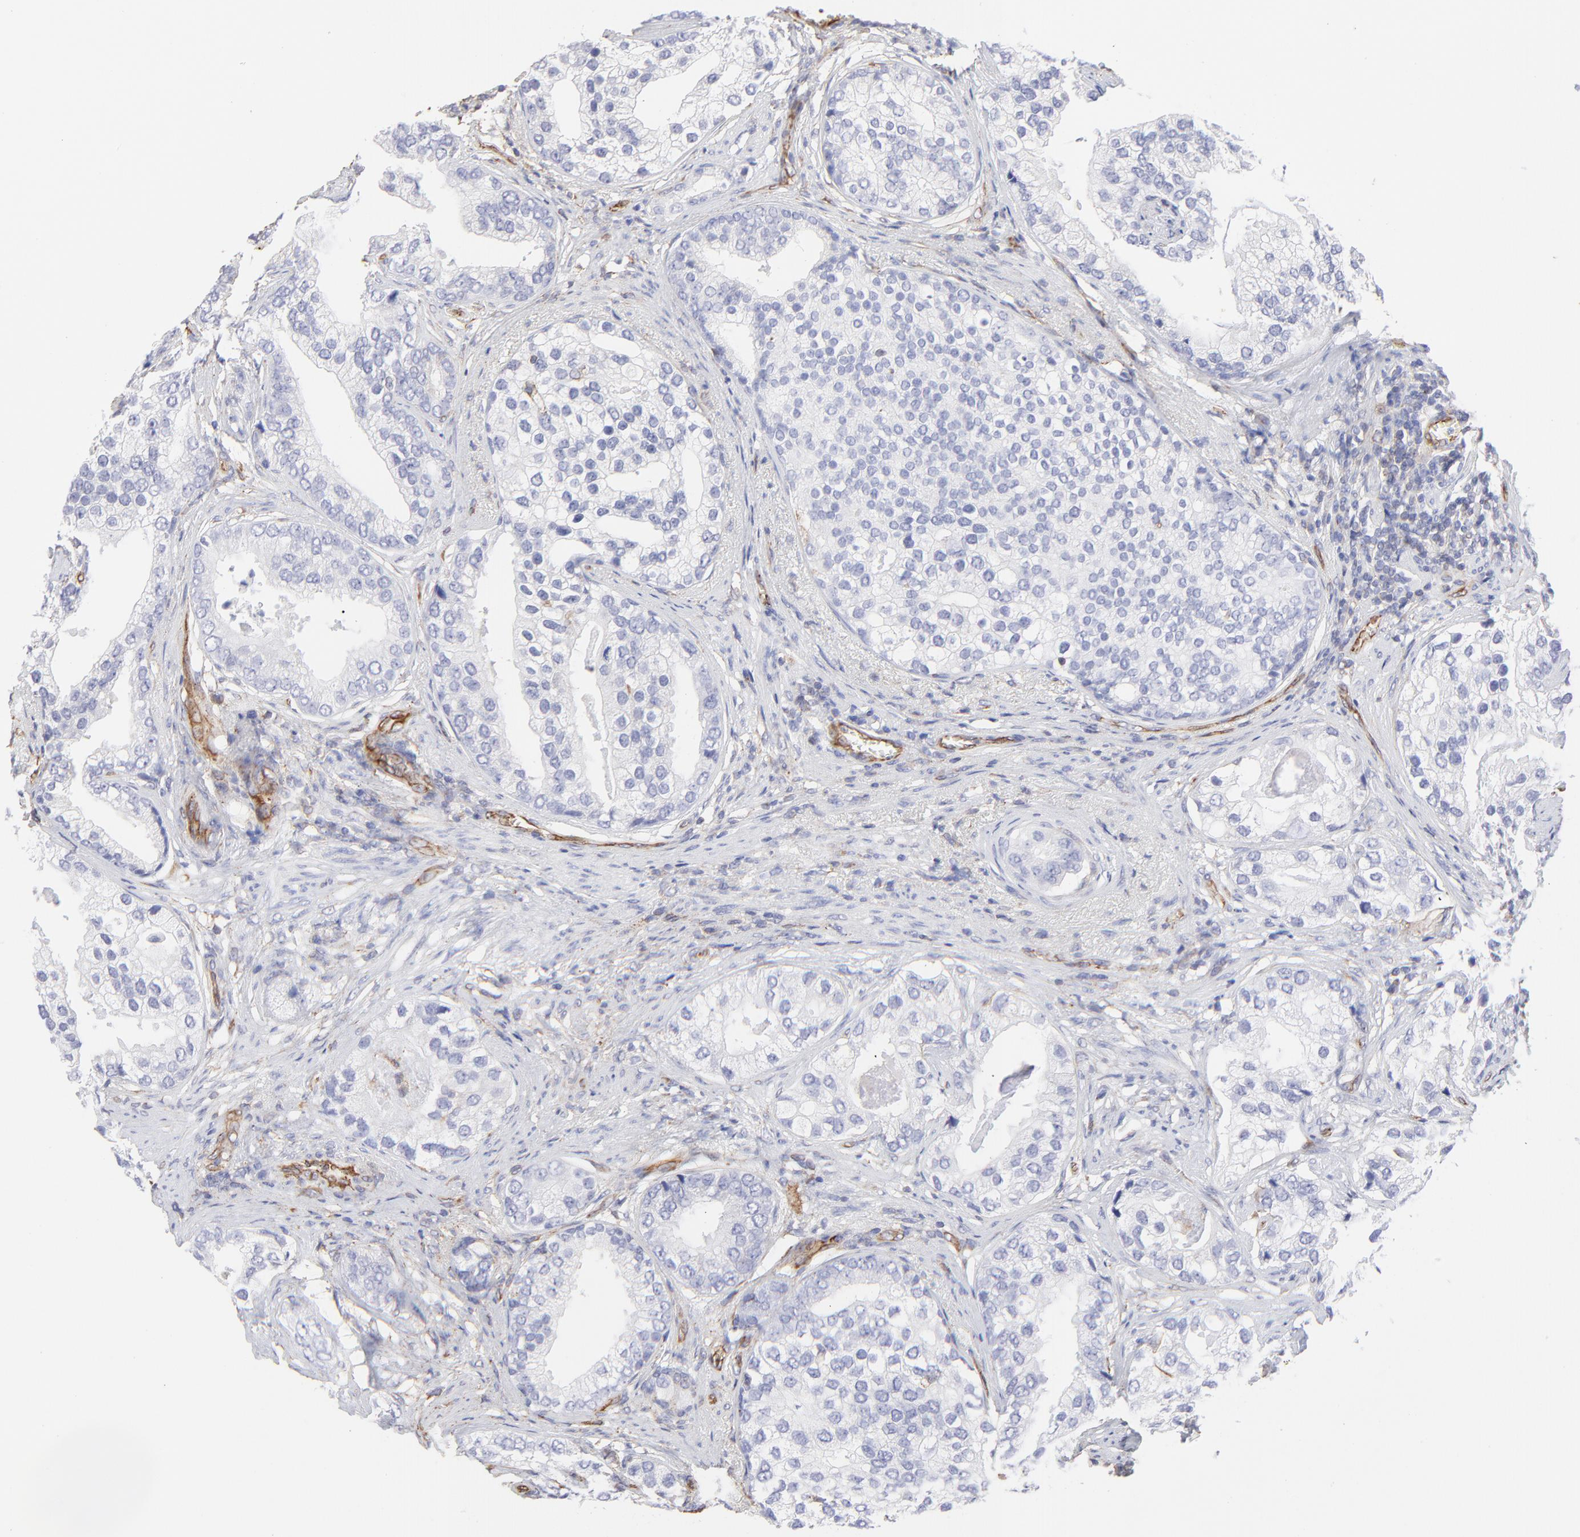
{"staining": {"intensity": "negative", "quantity": "none", "location": "none"}, "tissue": "prostate cancer", "cell_type": "Tumor cells", "image_type": "cancer", "snomed": [{"axis": "morphology", "description": "Adenocarcinoma, Low grade"}, {"axis": "topography", "description": "Prostate"}], "caption": "Tumor cells show no significant staining in prostate cancer.", "gene": "COX8C", "patient": {"sex": "male", "age": 71}}